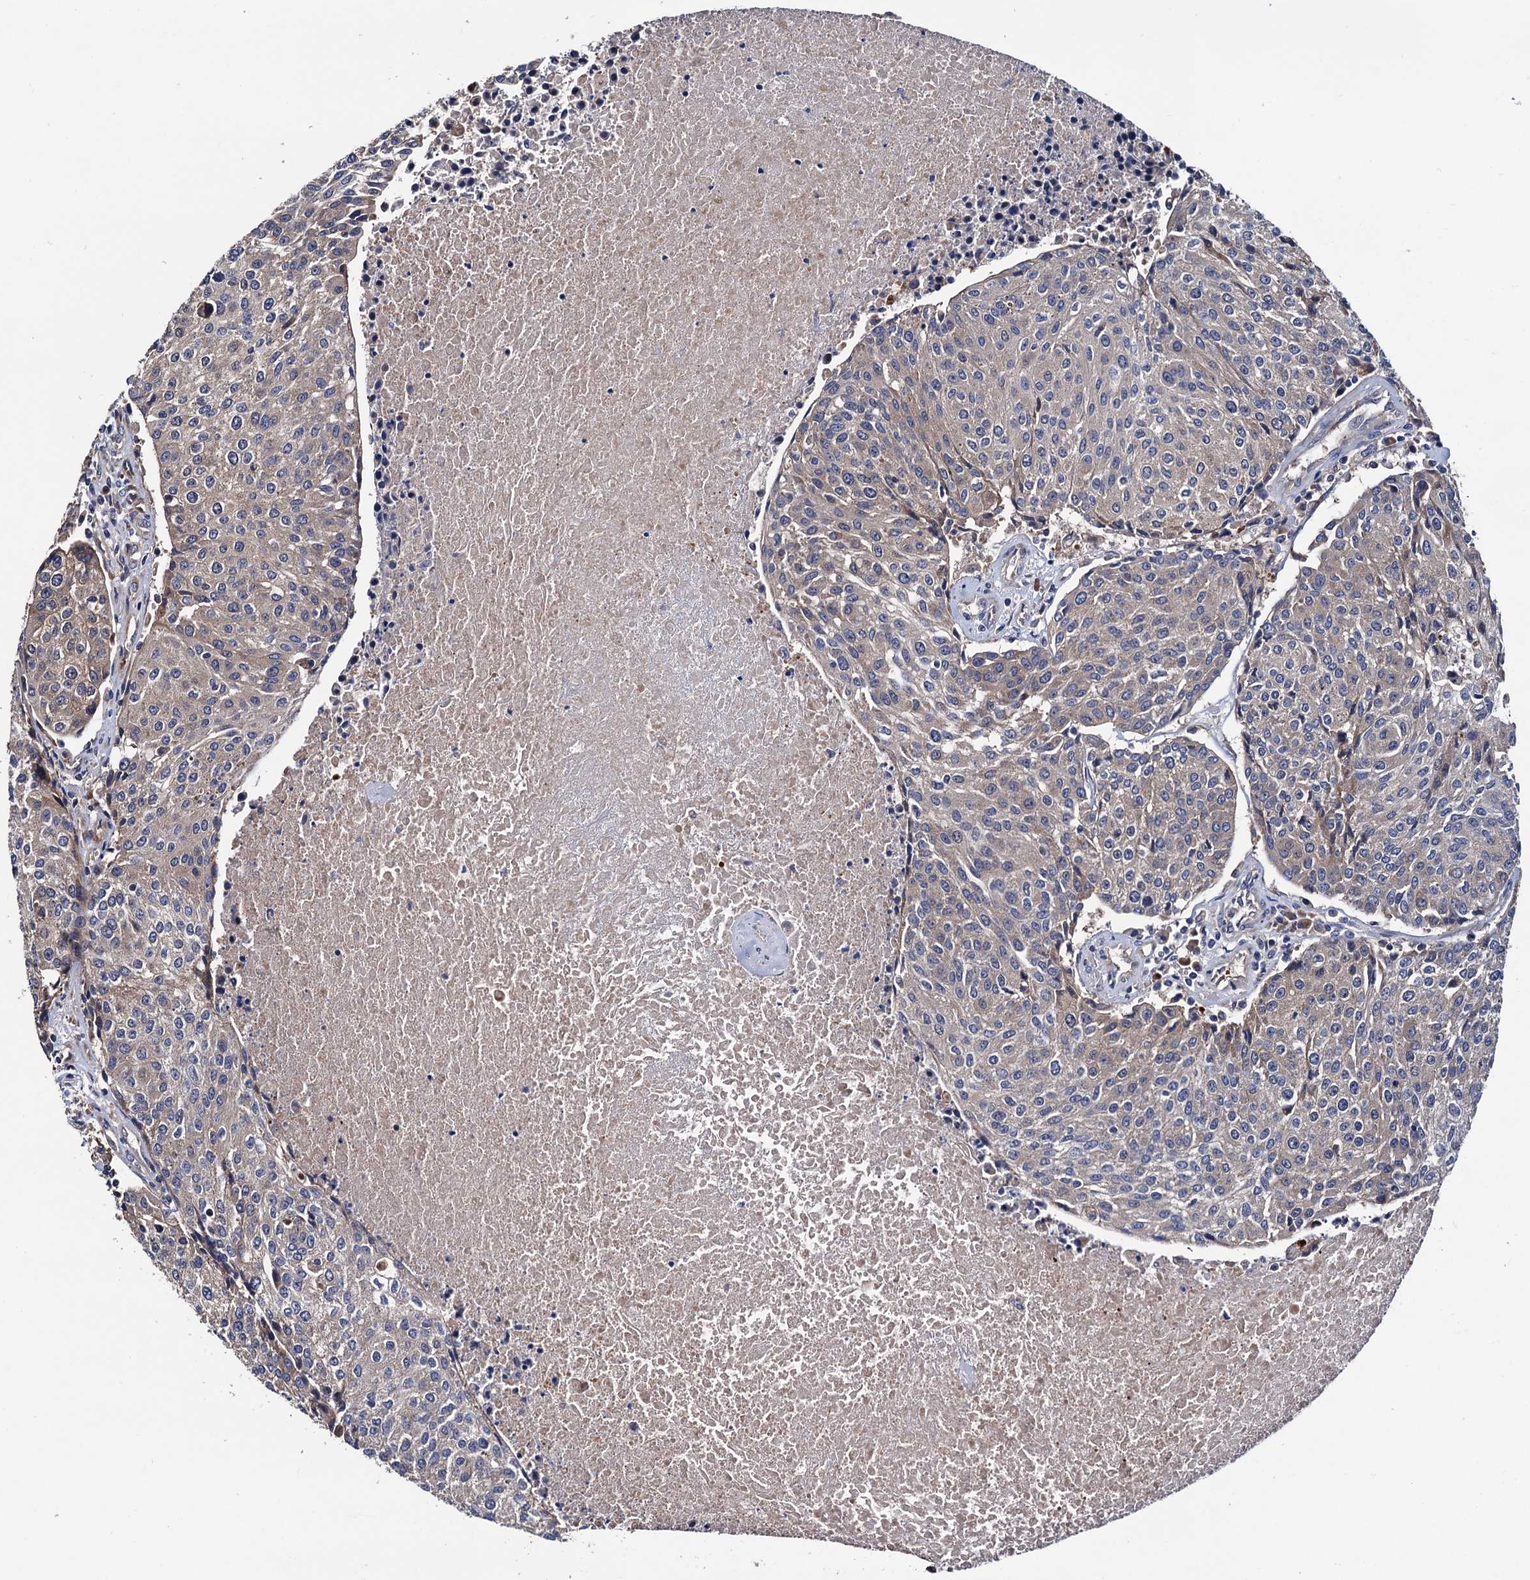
{"staining": {"intensity": "weak", "quantity": "<25%", "location": "cytoplasmic/membranous"}, "tissue": "urothelial cancer", "cell_type": "Tumor cells", "image_type": "cancer", "snomed": [{"axis": "morphology", "description": "Urothelial carcinoma, High grade"}, {"axis": "topography", "description": "Urinary bladder"}], "caption": "High-grade urothelial carcinoma was stained to show a protein in brown. There is no significant staining in tumor cells.", "gene": "TRMT112", "patient": {"sex": "female", "age": 85}}